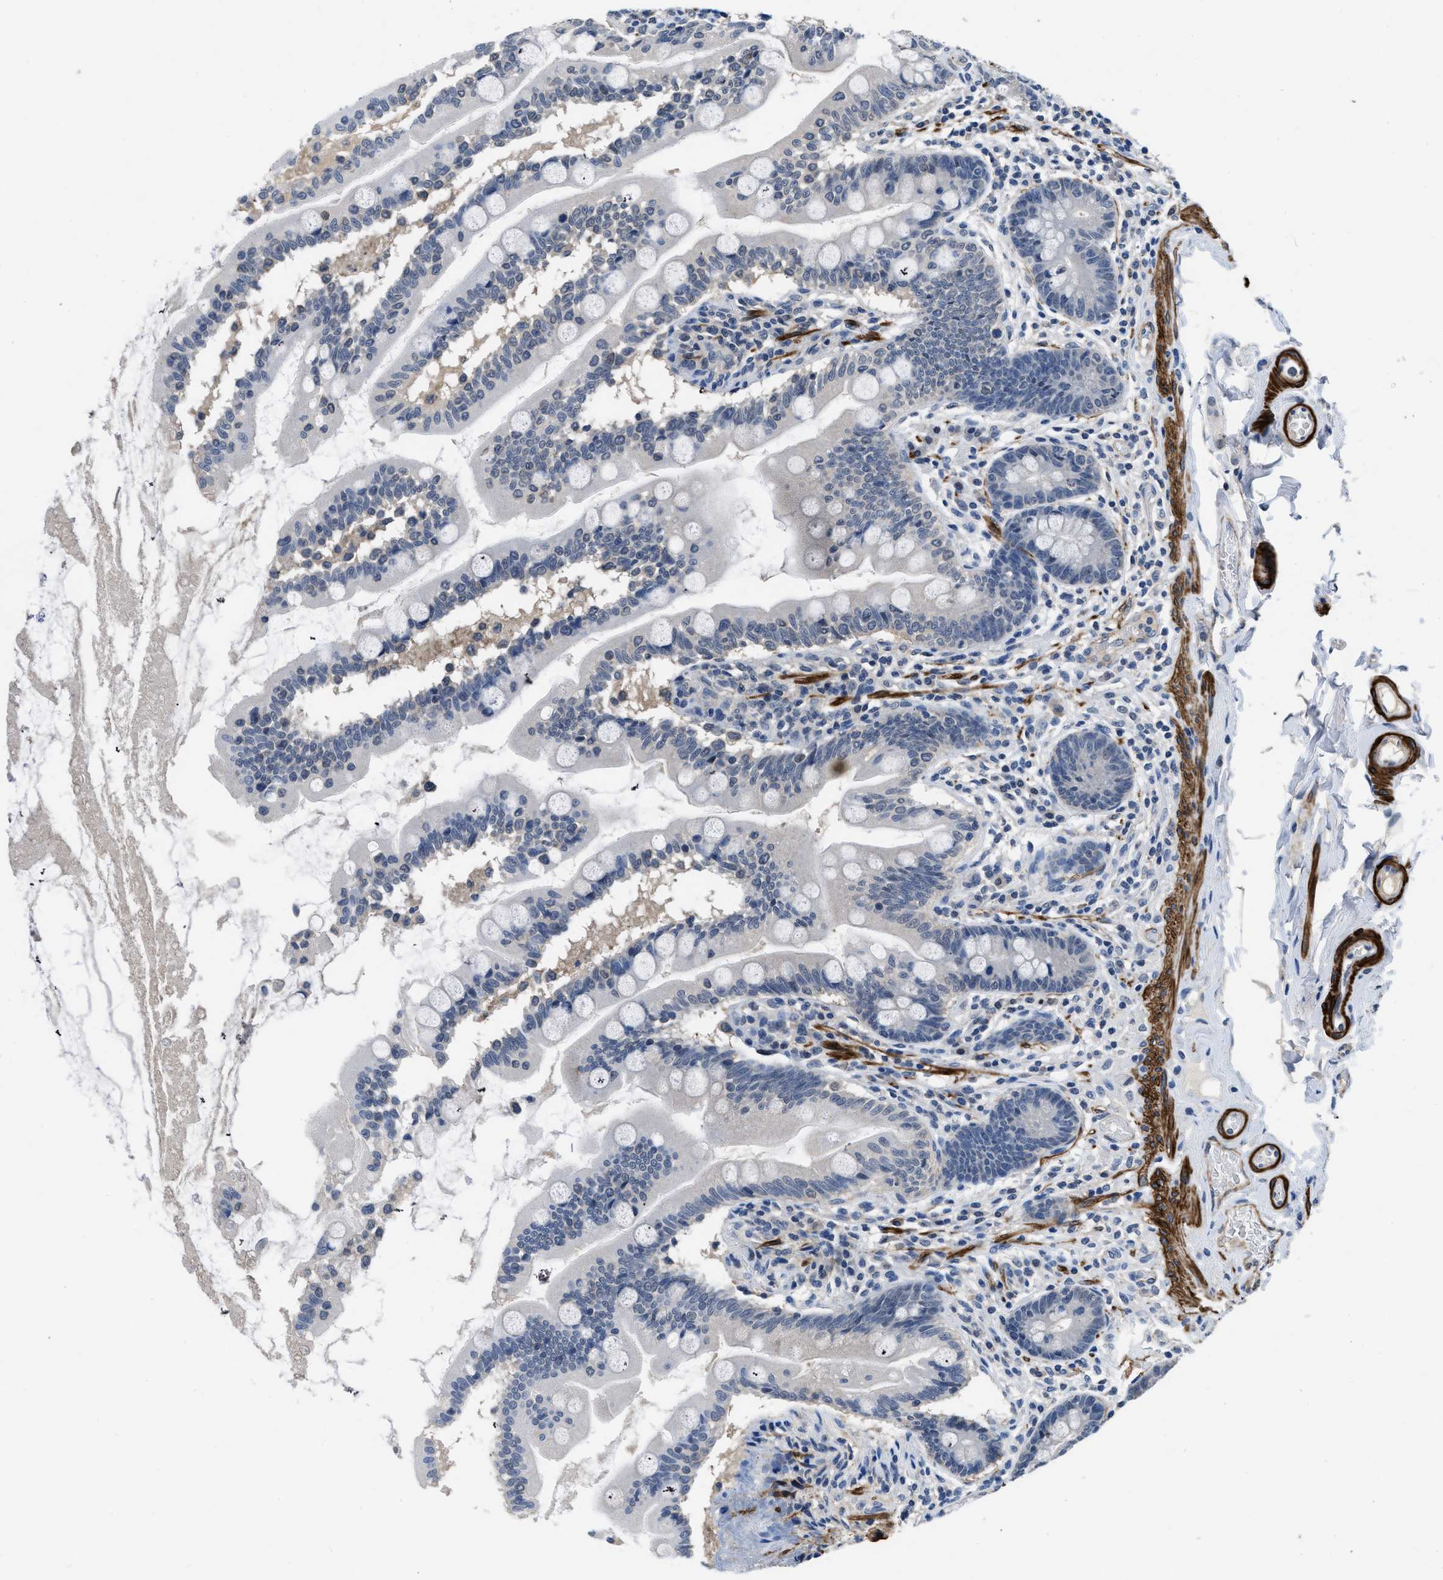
{"staining": {"intensity": "weak", "quantity": "<25%", "location": "cytoplasmic/membranous"}, "tissue": "small intestine", "cell_type": "Glandular cells", "image_type": "normal", "snomed": [{"axis": "morphology", "description": "Normal tissue, NOS"}, {"axis": "topography", "description": "Small intestine"}], "caption": "High magnification brightfield microscopy of benign small intestine stained with DAB (3,3'-diaminobenzidine) (brown) and counterstained with hematoxylin (blue): glandular cells show no significant positivity. (Stains: DAB IHC with hematoxylin counter stain, Microscopy: brightfield microscopy at high magnification).", "gene": "LANCL2", "patient": {"sex": "female", "age": 56}}